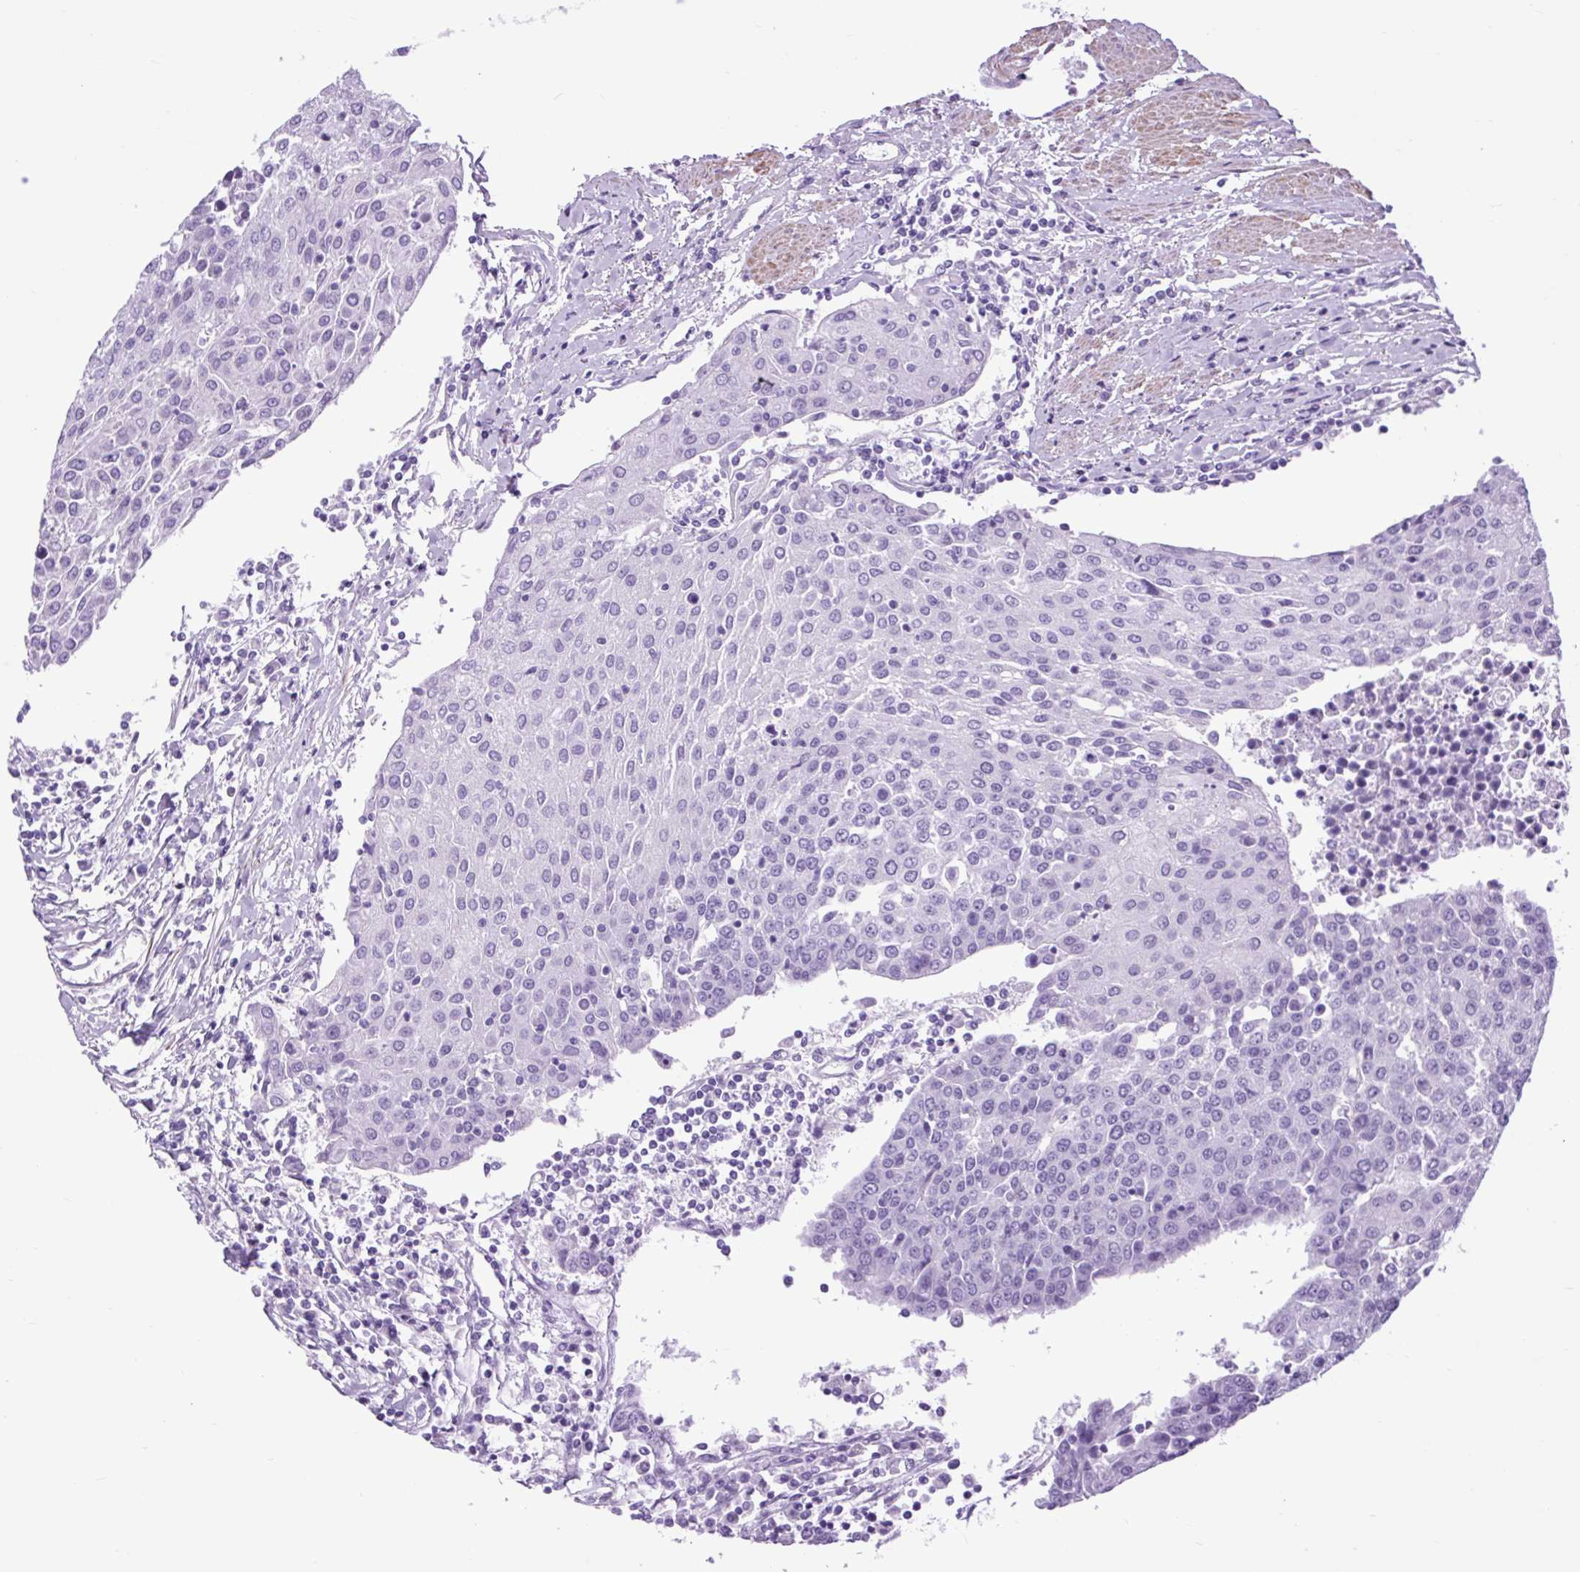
{"staining": {"intensity": "negative", "quantity": "none", "location": "none"}, "tissue": "urothelial cancer", "cell_type": "Tumor cells", "image_type": "cancer", "snomed": [{"axis": "morphology", "description": "Urothelial carcinoma, High grade"}, {"axis": "topography", "description": "Urinary bladder"}], "caption": "Human urothelial carcinoma (high-grade) stained for a protein using immunohistochemistry exhibits no positivity in tumor cells.", "gene": "DPP6", "patient": {"sex": "female", "age": 85}}